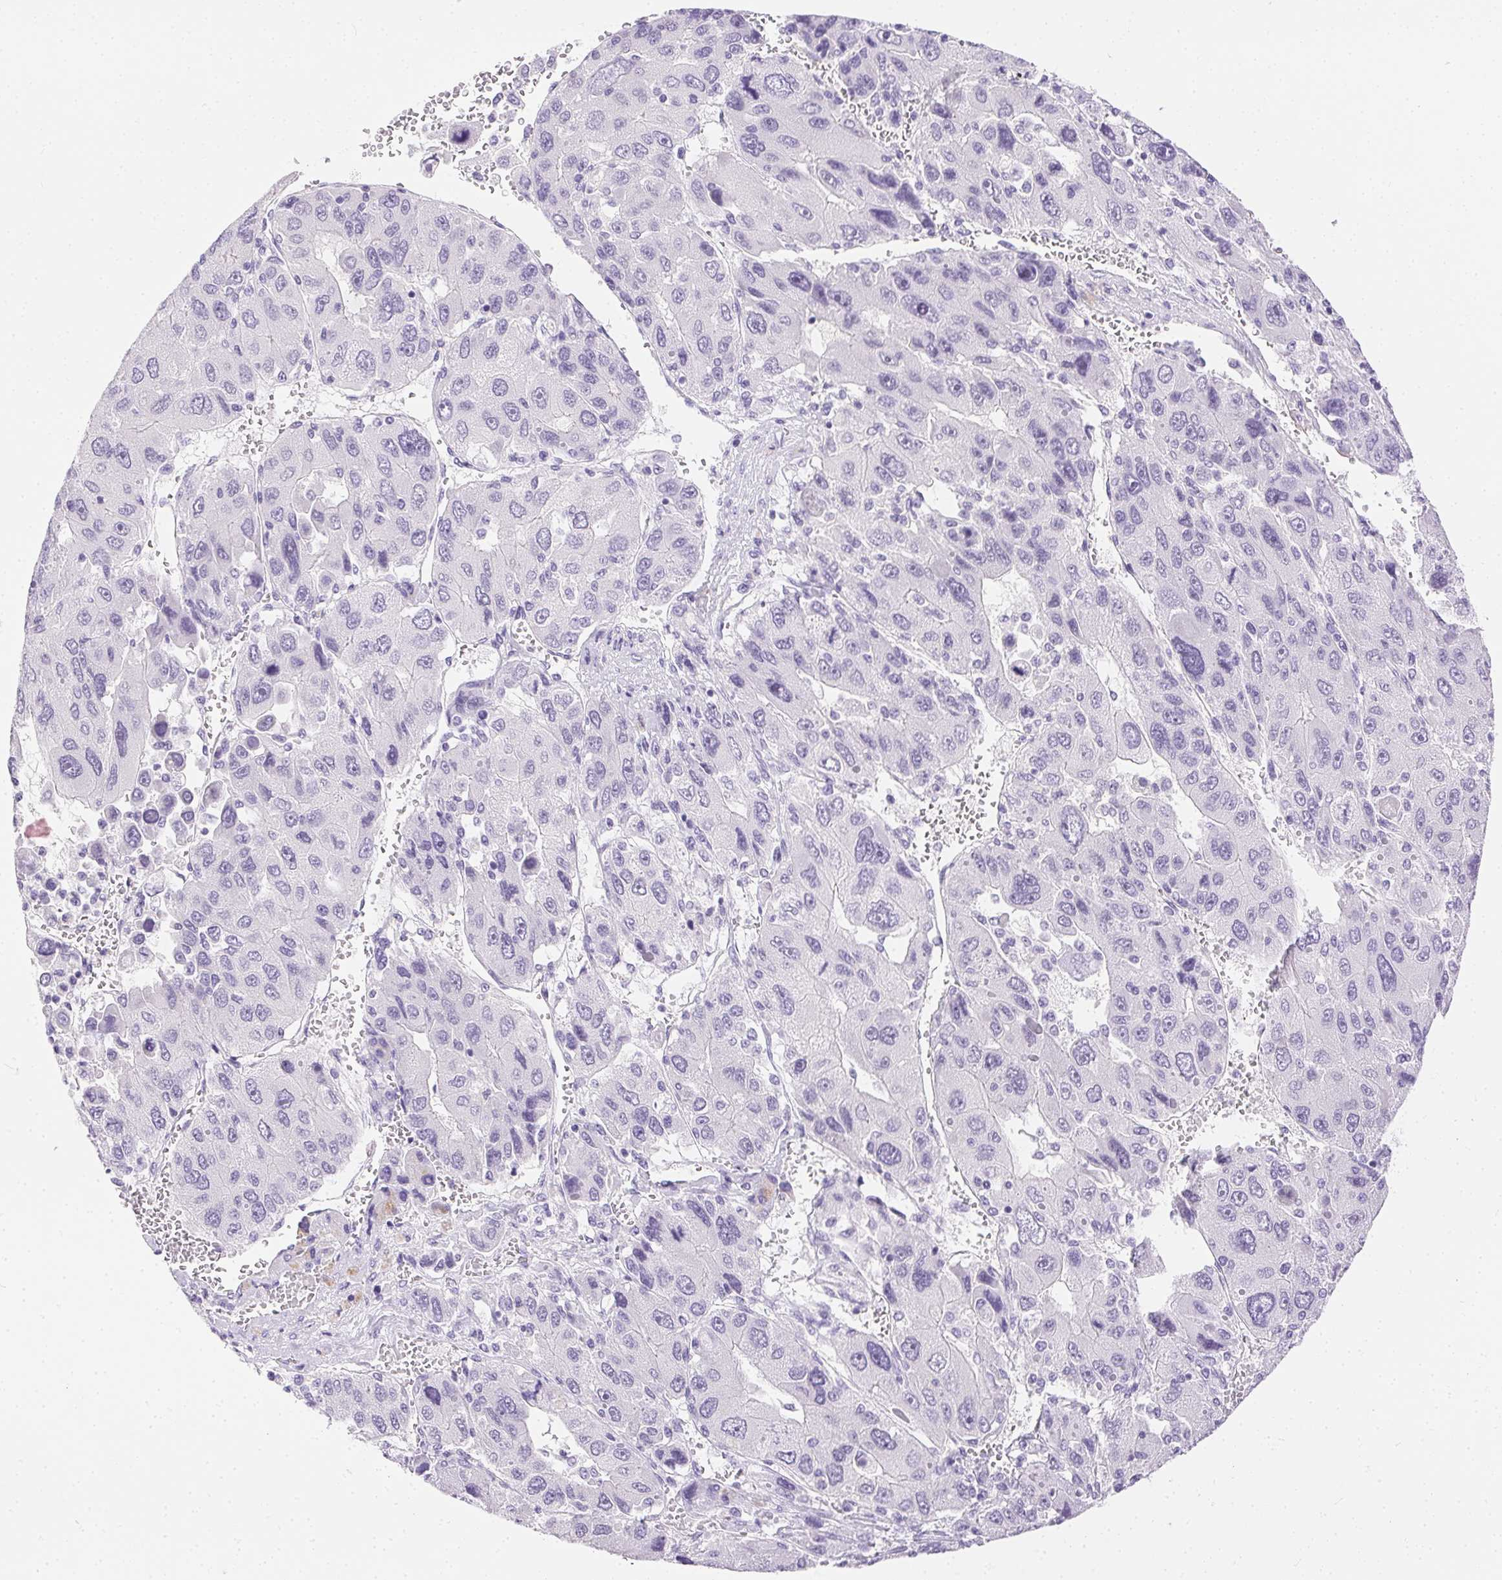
{"staining": {"intensity": "negative", "quantity": "none", "location": "none"}, "tissue": "liver cancer", "cell_type": "Tumor cells", "image_type": "cancer", "snomed": [{"axis": "morphology", "description": "Carcinoma, Hepatocellular, NOS"}, {"axis": "topography", "description": "Liver"}], "caption": "This is an IHC photomicrograph of human liver hepatocellular carcinoma. There is no staining in tumor cells.", "gene": "C20orf85", "patient": {"sex": "female", "age": 41}}